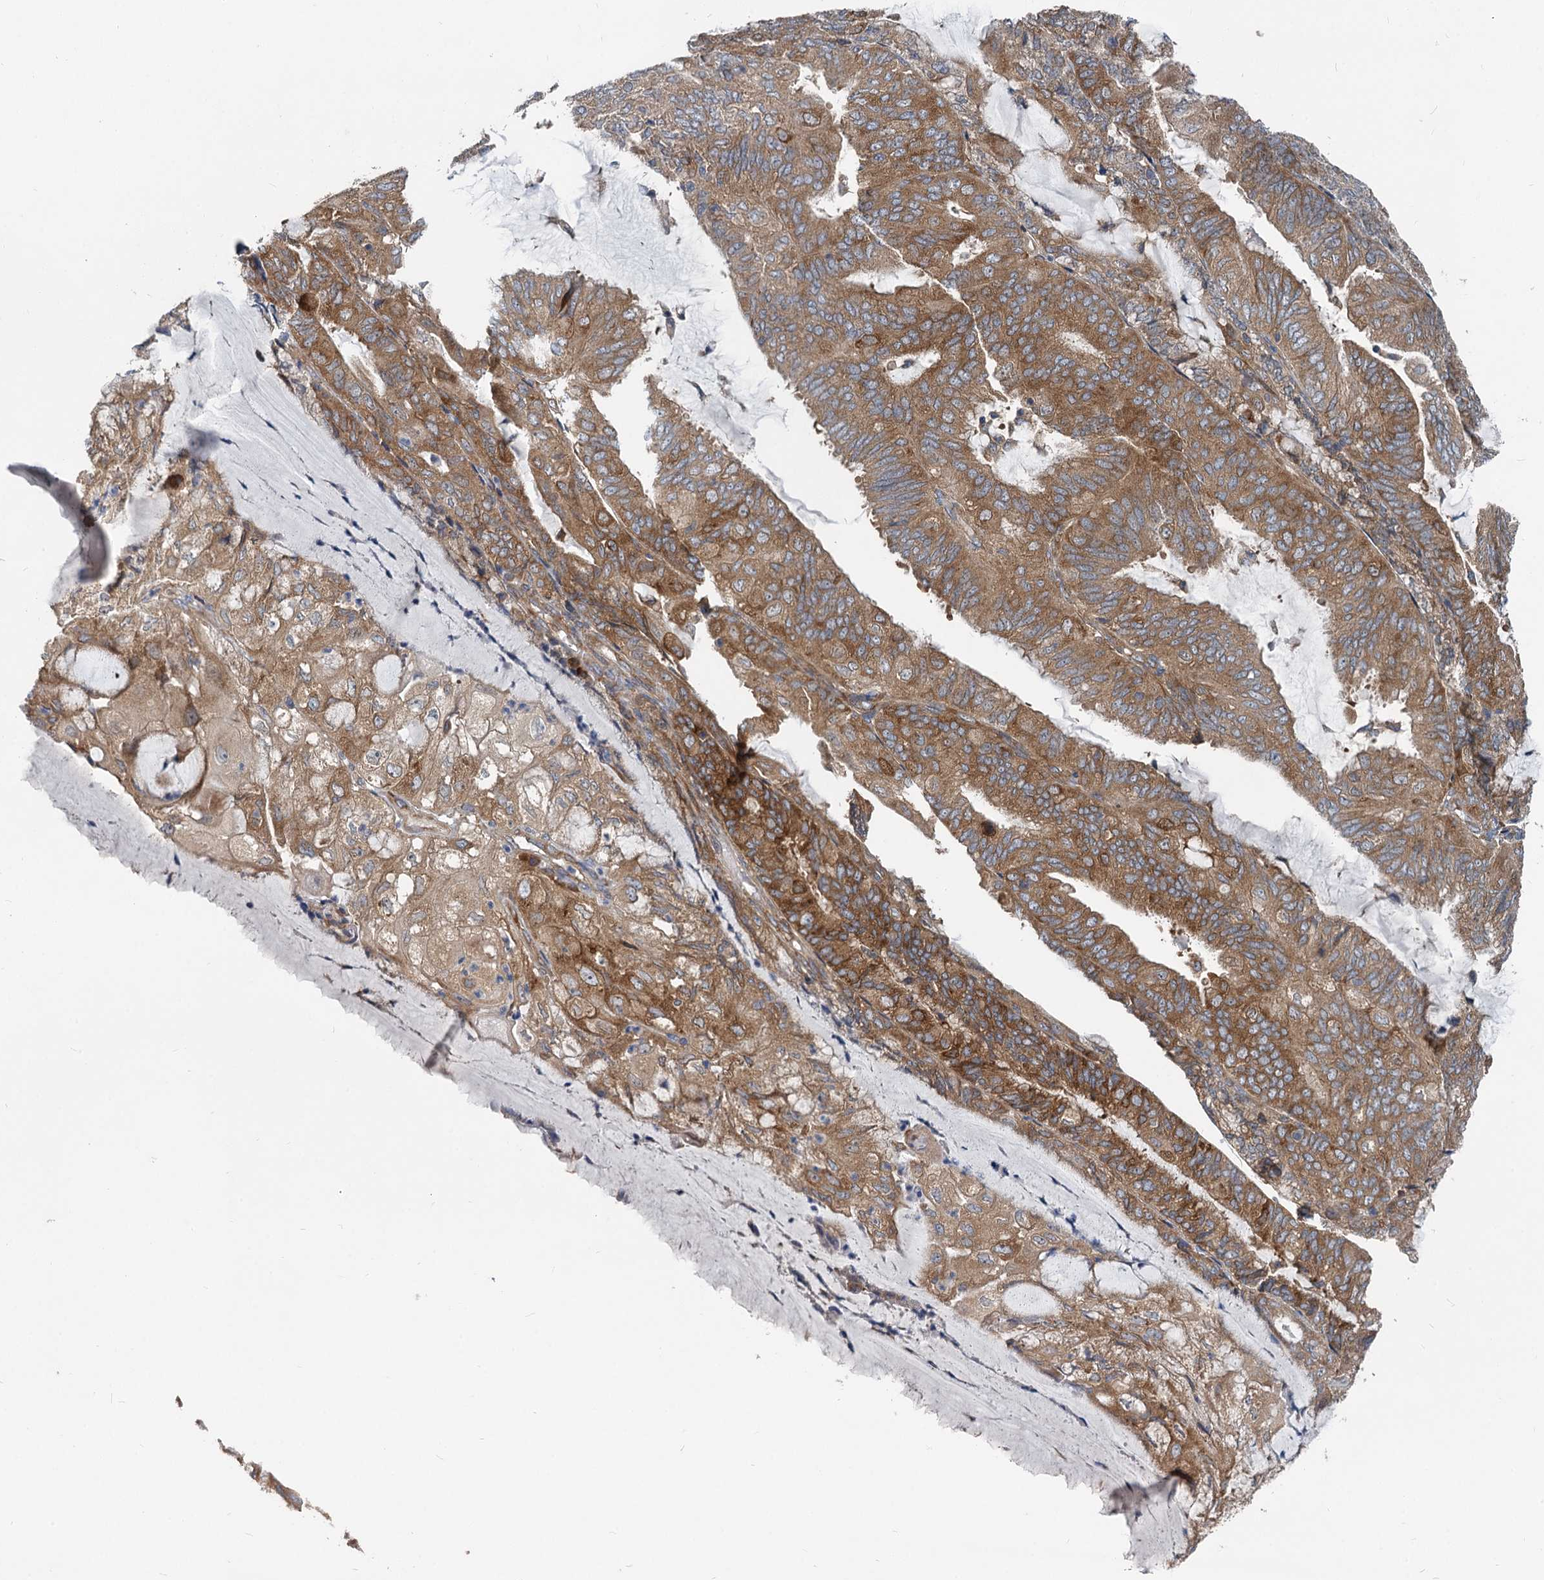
{"staining": {"intensity": "moderate", "quantity": ">75%", "location": "cytoplasmic/membranous"}, "tissue": "endometrial cancer", "cell_type": "Tumor cells", "image_type": "cancer", "snomed": [{"axis": "morphology", "description": "Adenocarcinoma, NOS"}, {"axis": "topography", "description": "Endometrium"}], "caption": "IHC of endometrial adenocarcinoma exhibits medium levels of moderate cytoplasmic/membranous expression in approximately >75% of tumor cells.", "gene": "EIF2B2", "patient": {"sex": "female", "age": 81}}